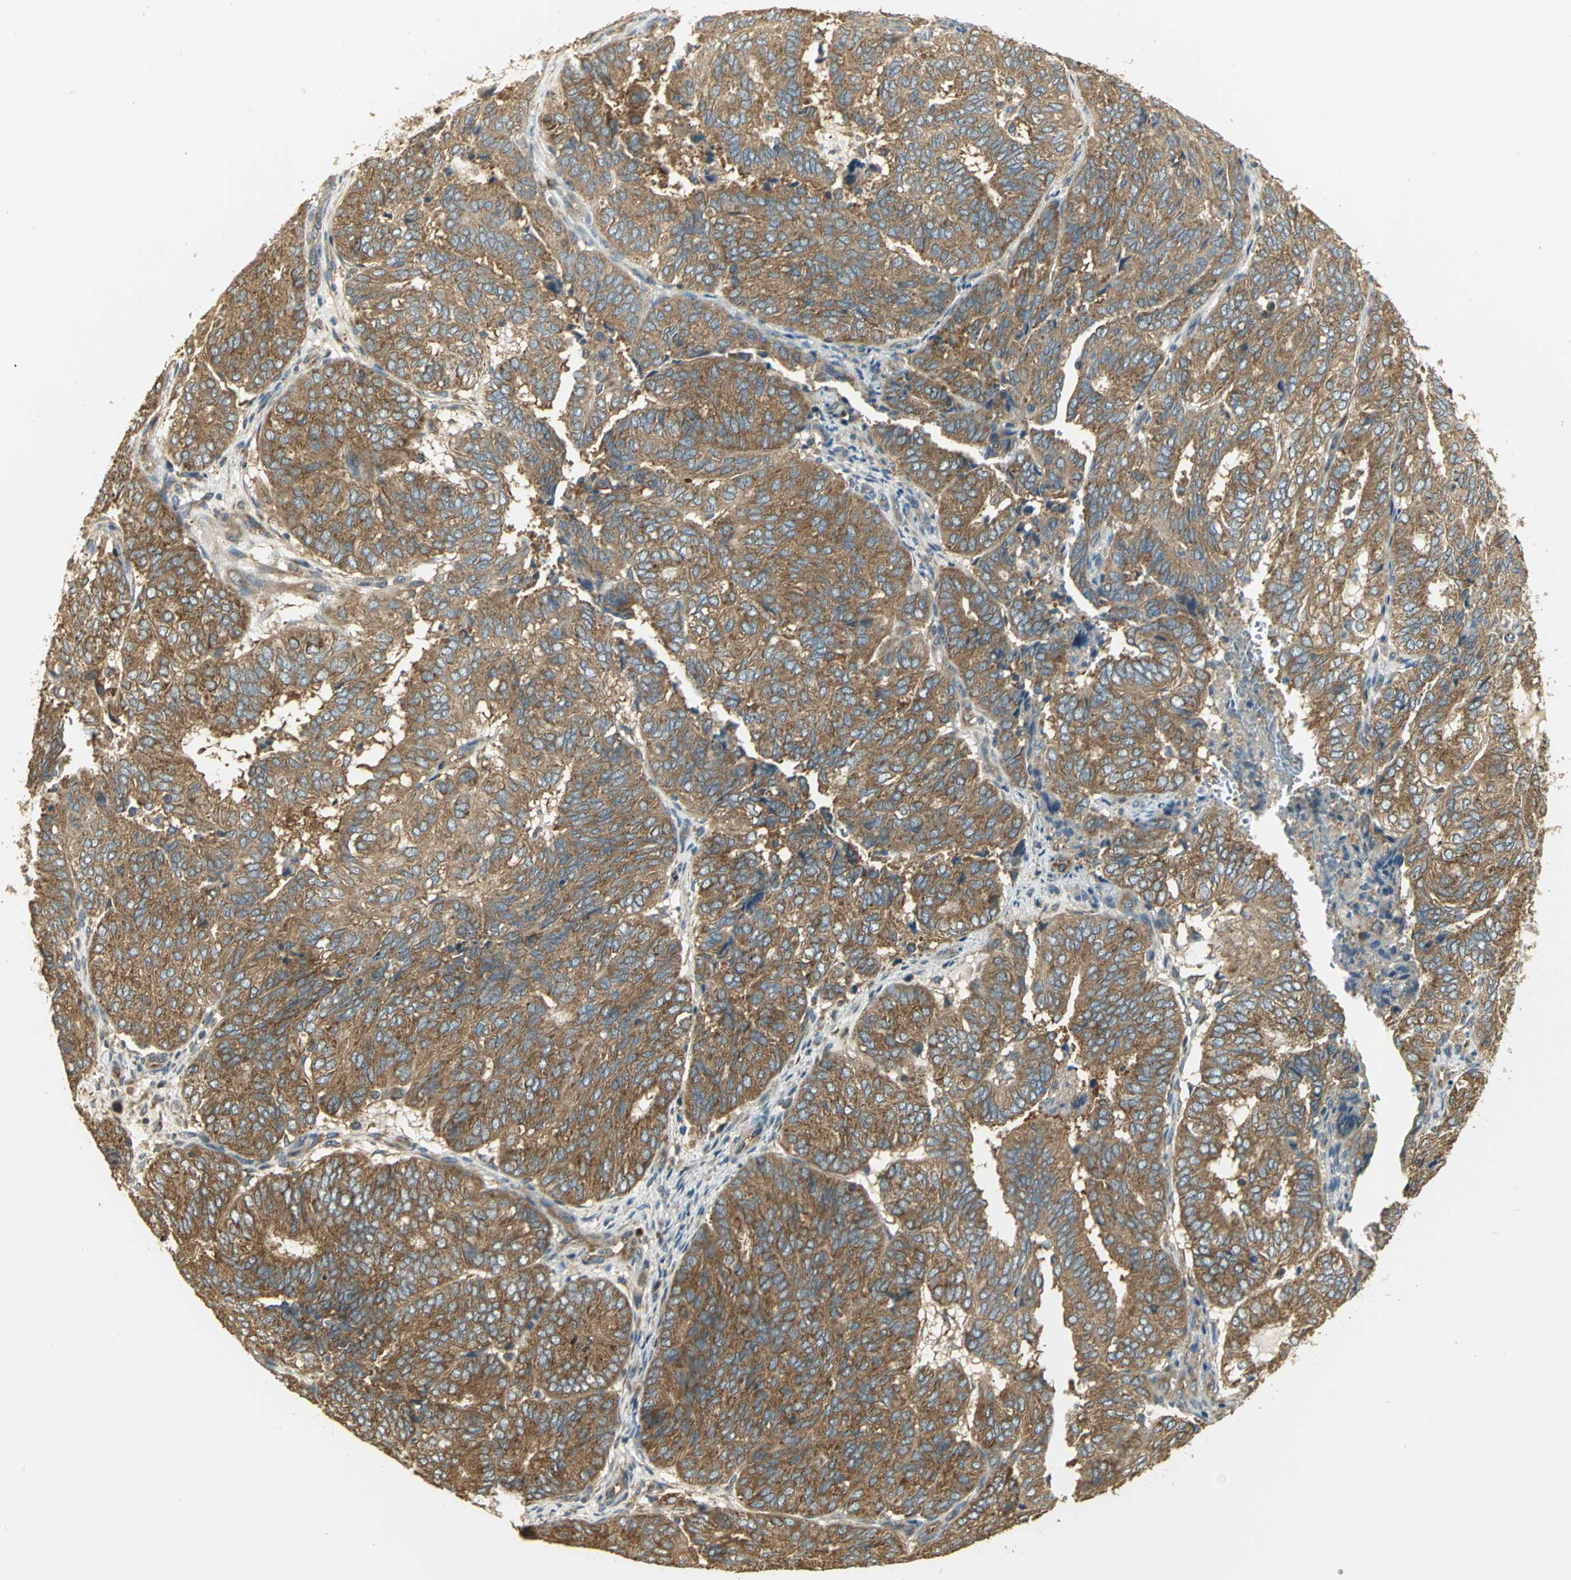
{"staining": {"intensity": "moderate", "quantity": ">75%", "location": "cytoplasmic/membranous"}, "tissue": "endometrial cancer", "cell_type": "Tumor cells", "image_type": "cancer", "snomed": [{"axis": "morphology", "description": "Adenocarcinoma, NOS"}, {"axis": "topography", "description": "Uterus"}], "caption": "Adenocarcinoma (endometrial) stained with a brown dye reveals moderate cytoplasmic/membranous positive expression in approximately >75% of tumor cells.", "gene": "RARS1", "patient": {"sex": "female", "age": 60}}